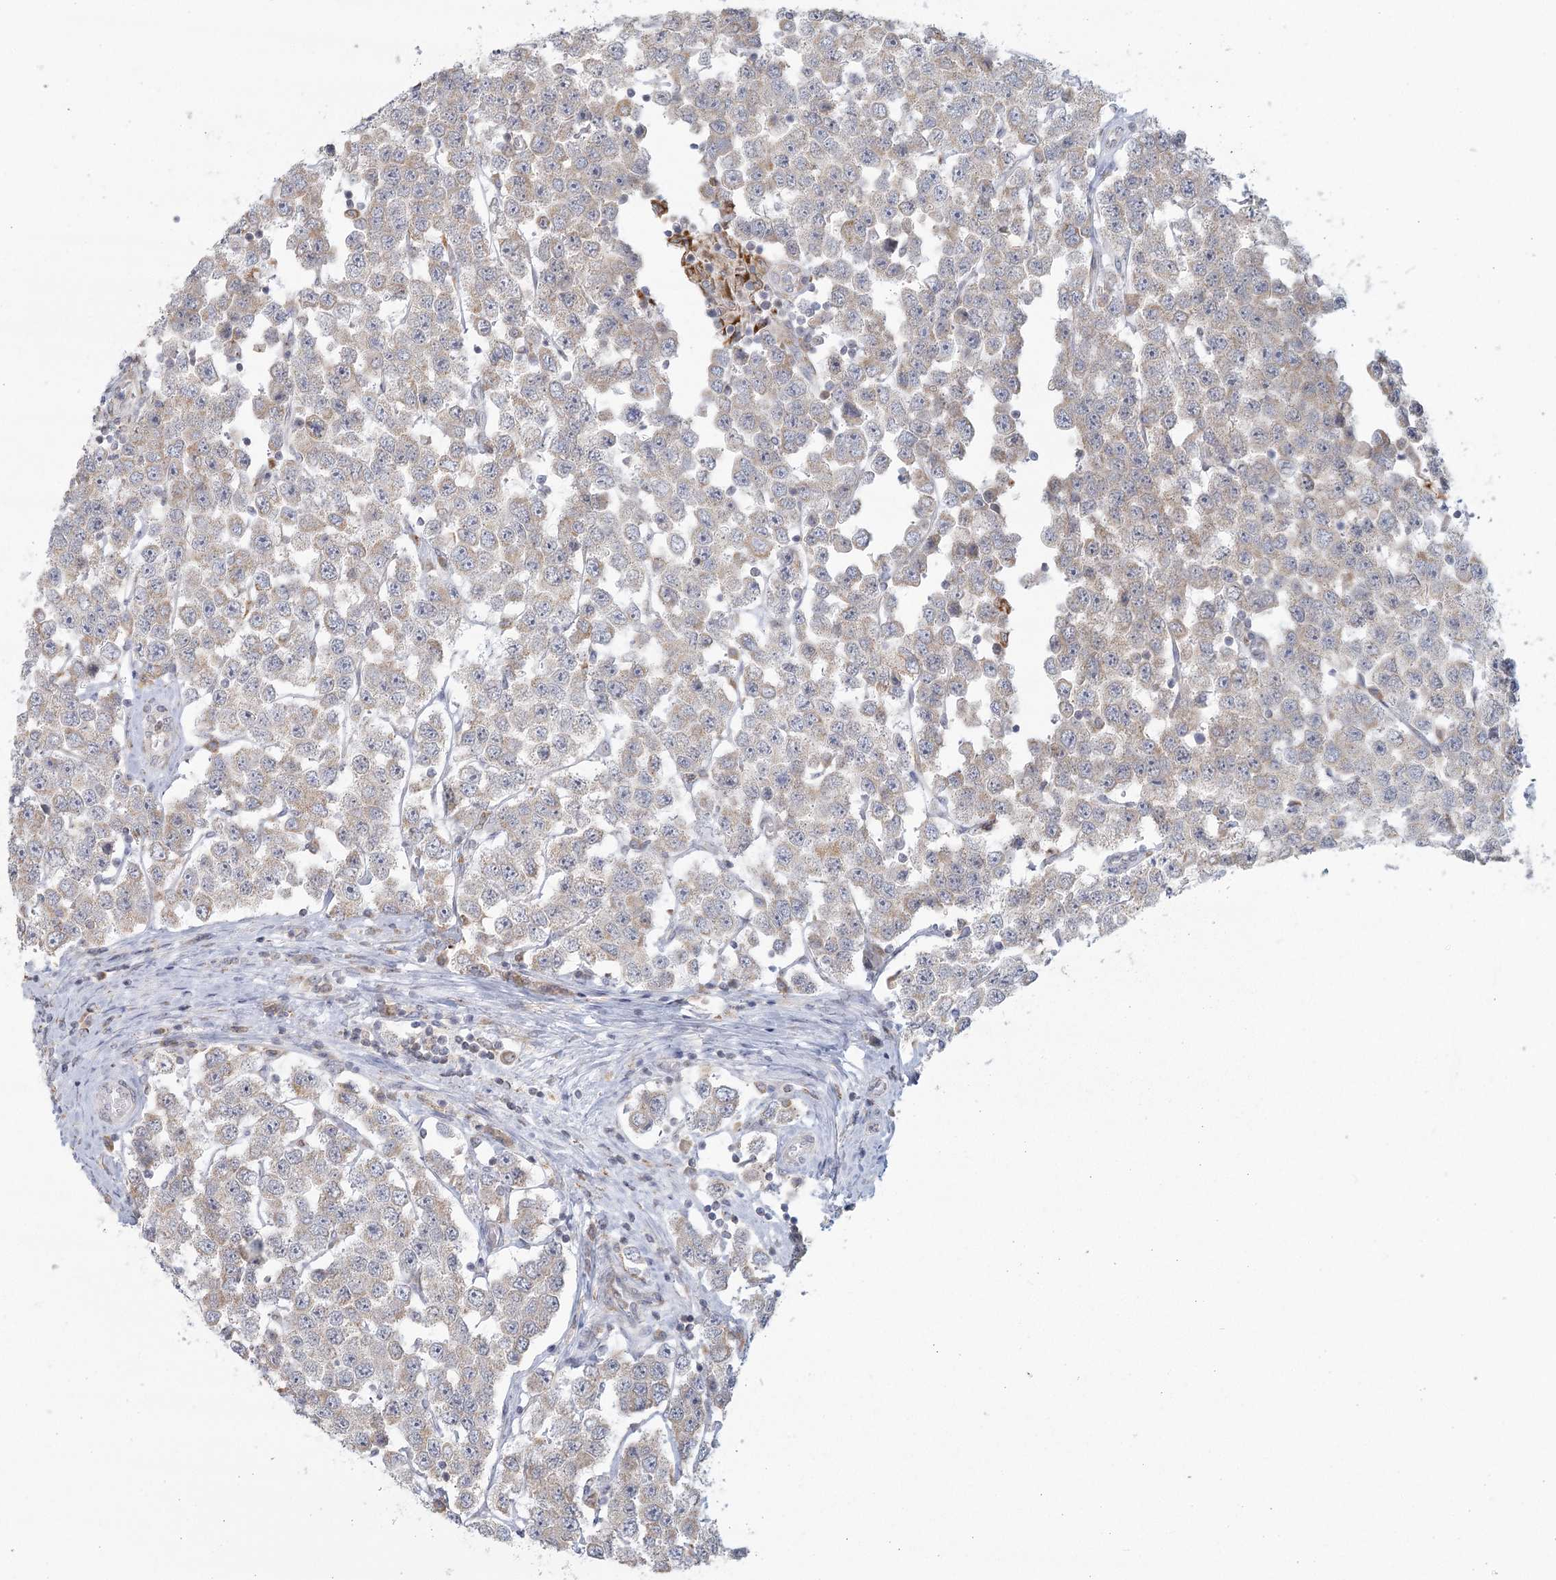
{"staining": {"intensity": "weak", "quantity": "25%-75%", "location": "cytoplasmic/membranous"}, "tissue": "testis cancer", "cell_type": "Tumor cells", "image_type": "cancer", "snomed": [{"axis": "morphology", "description": "Seminoma, NOS"}, {"axis": "topography", "description": "Testis"}], "caption": "An IHC photomicrograph of neoplastic tissue is shown. Protein staining in brown labels weak cytoplasmic/membranous positivity in testis cancer within tumor cells. The protein is stained brown, and the nuclei are stained in blue (DAB IHC with brightfield microscopy, high magnification).", "gene": "LACTB", "patient": {"sex": "male", "age": 28}}